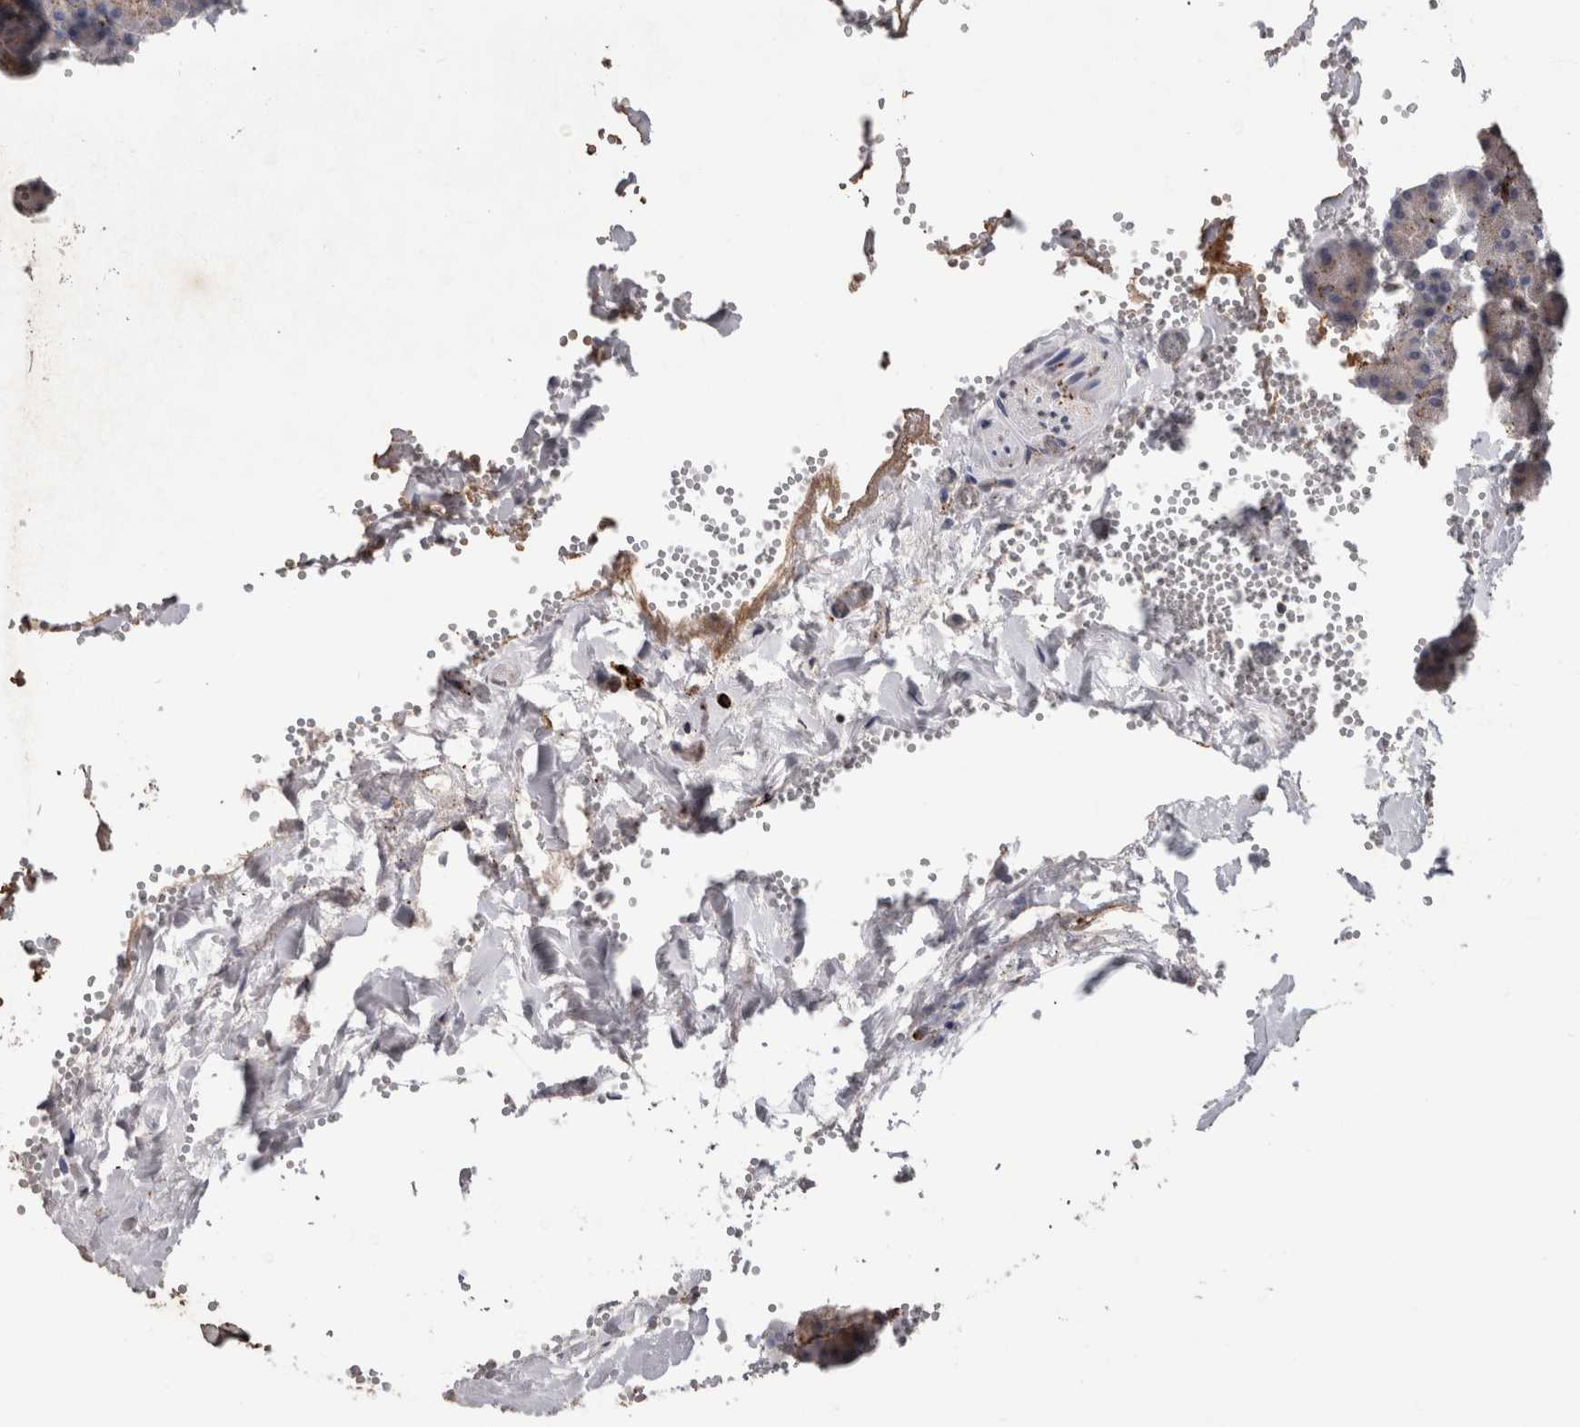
{"staining": {"intensity": "strong", "quantity": "<25%", "location": "cytoplasmic/membranous"}, "tissue": "pancreas", "cell_type": "Exocrine glandular cells", "image_type": "normal", "snomed": [{"axis": "morphology", "description": "Normal tissue, NOS"}, {"axis": "morphology", "description": "Carcinoid, malignant, NOS"}, {"axis": "topography", "description": "Pancreas"}], "caption": "Benign pancreas reveals strong cytoplasmic/membranous expression in approximately <25% of exocrine glandular cells.", "gene": "CTSZ", "patient": {"sex": "female", "age": 35}}